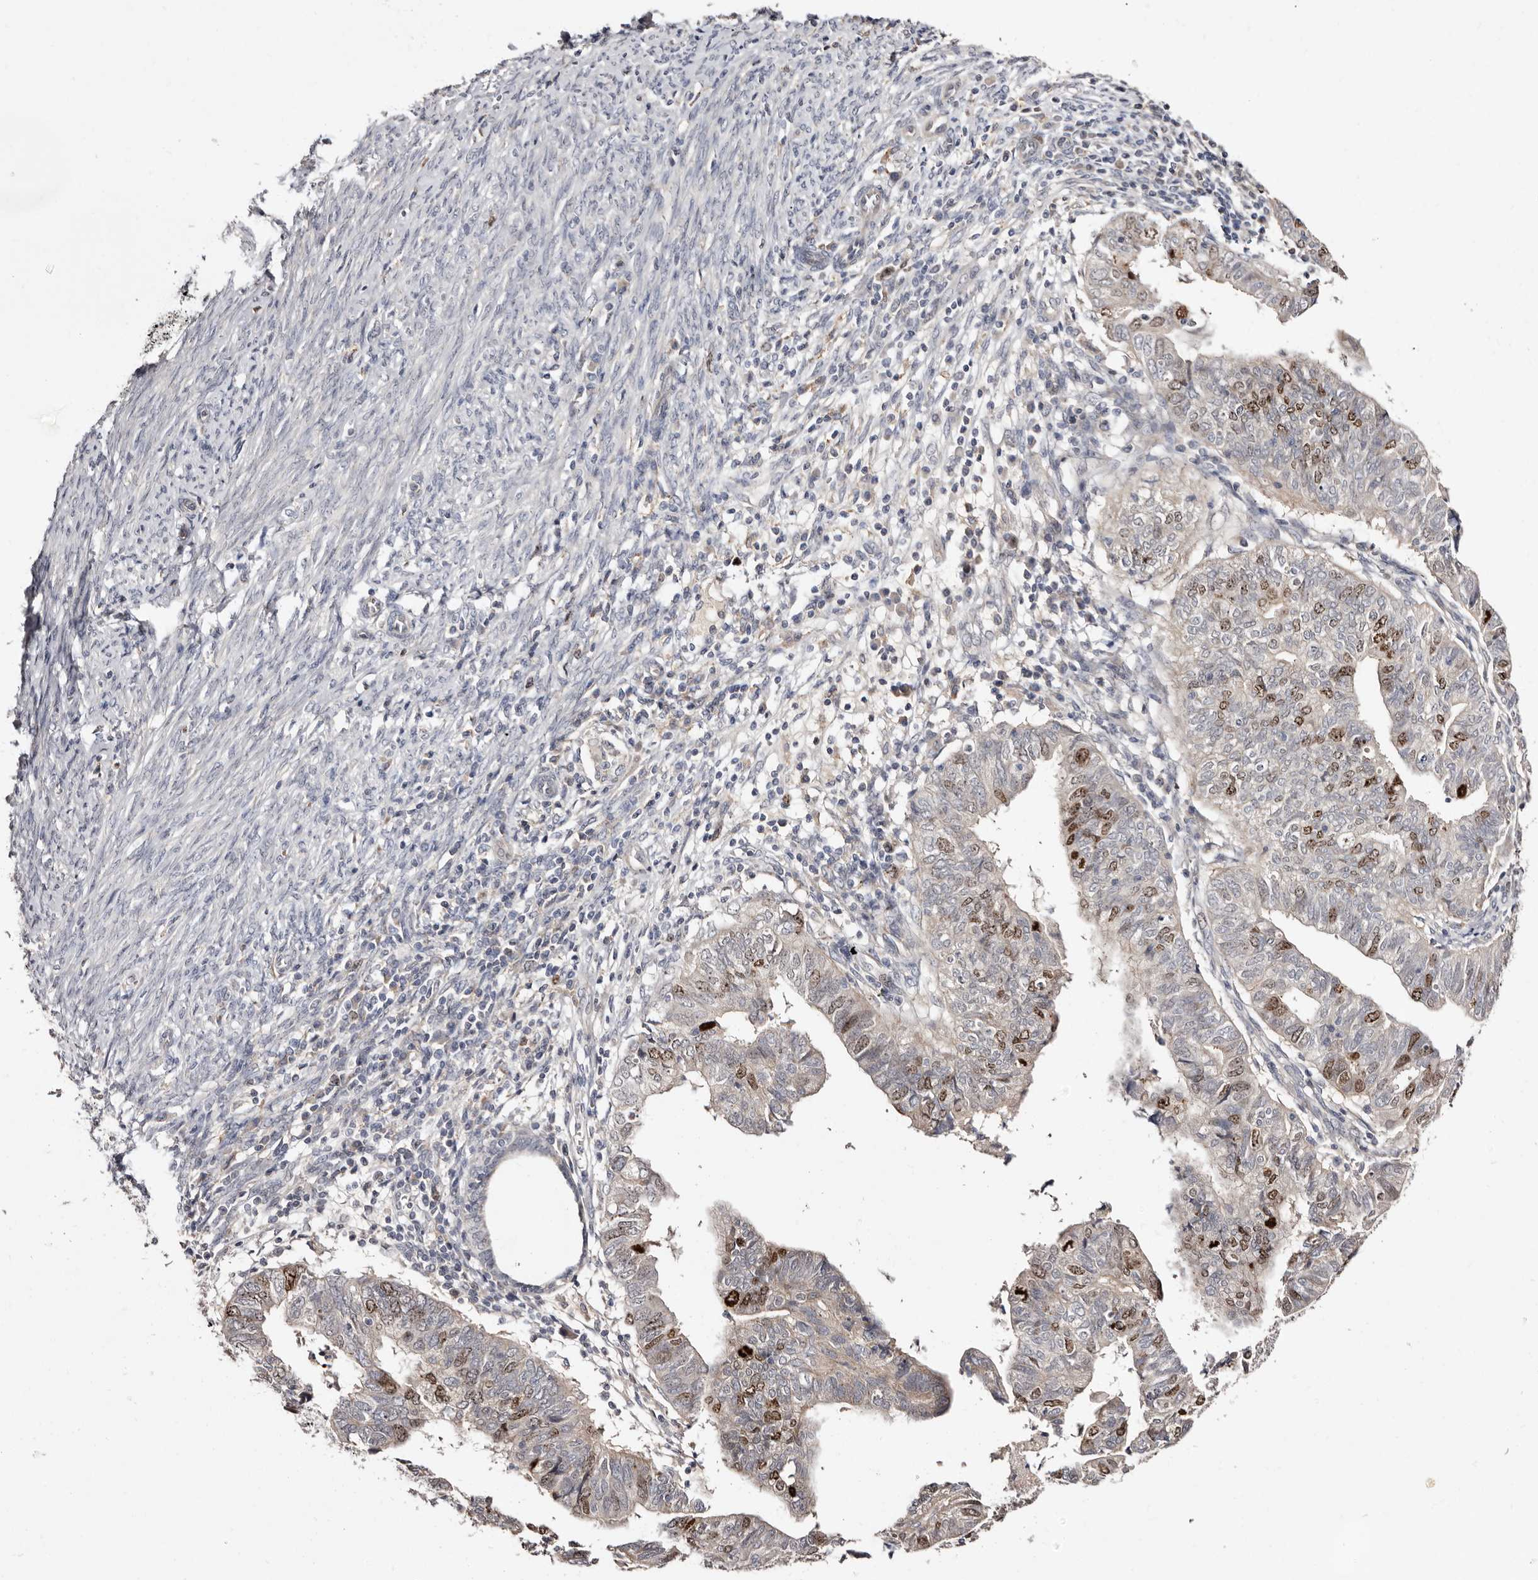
{"staining": {"intensity": "moderate", "quantity": "25%-75%", "location": "nuclear"}, "tissue": "endometrial cancer", "cell_type": "Tumor cells", "image_type": "cancer", "snomed": [{"axis": "morphology", "description": "Adenocarcinoma, NOS"}, {"axis": "topography", "description": "Uterus"}], "caption": "Endometrial cancer (adenocarcinoma) was stained to show a protein in brown. There is medium levels of moderate nuclear expression in about 25%-75% of tumor cells.", "gene": "CDCA8", "patient": {"sex": "female", "age": 77}}